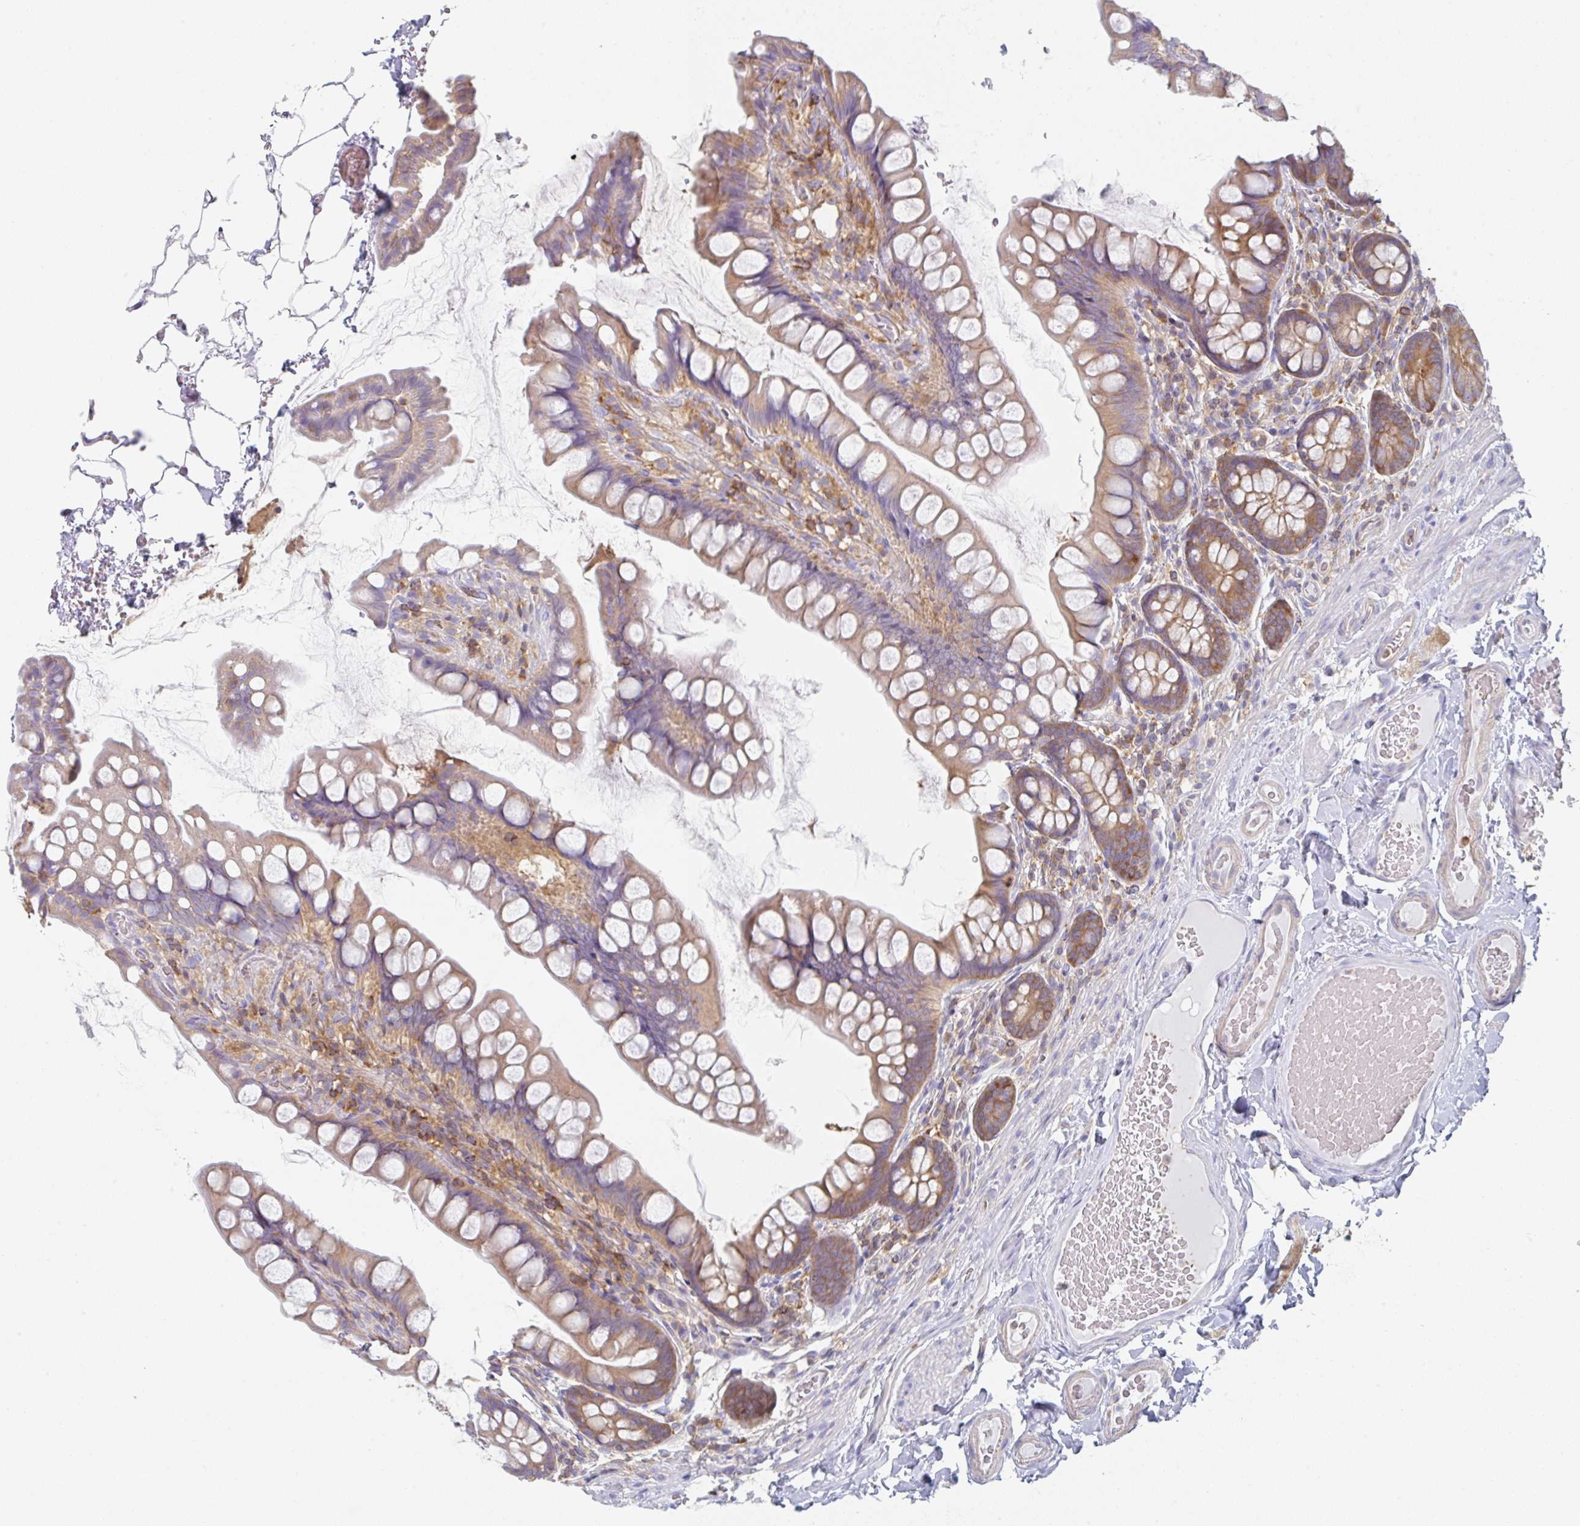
{"staining": {"intensity": "moderate", "quantity": ">75%", "location": "cytoplasmic/membranous"}, "tissue": "small intestine", "cell_type": "Glandular cells", "image_type": "normal", "snomed": [{"axis": "morphology", "description": "Normal tissue, NOS"}, {"axis": "topography", "description": "Small intestine"}], "caption": "IHC staining of normal small intestine, which shows medium levels of moderate cytoplasmic/membranous positivity in about >75% of glandular cells indicating moderate cytoplasmic/membranous protein positivity. The staining was performed using DAB (brown) for protein detection and nuclei were counterstained in hematoxylin (blue).", "gene": "AMPD2", "patient": {"sex": "male", "age": 70}}